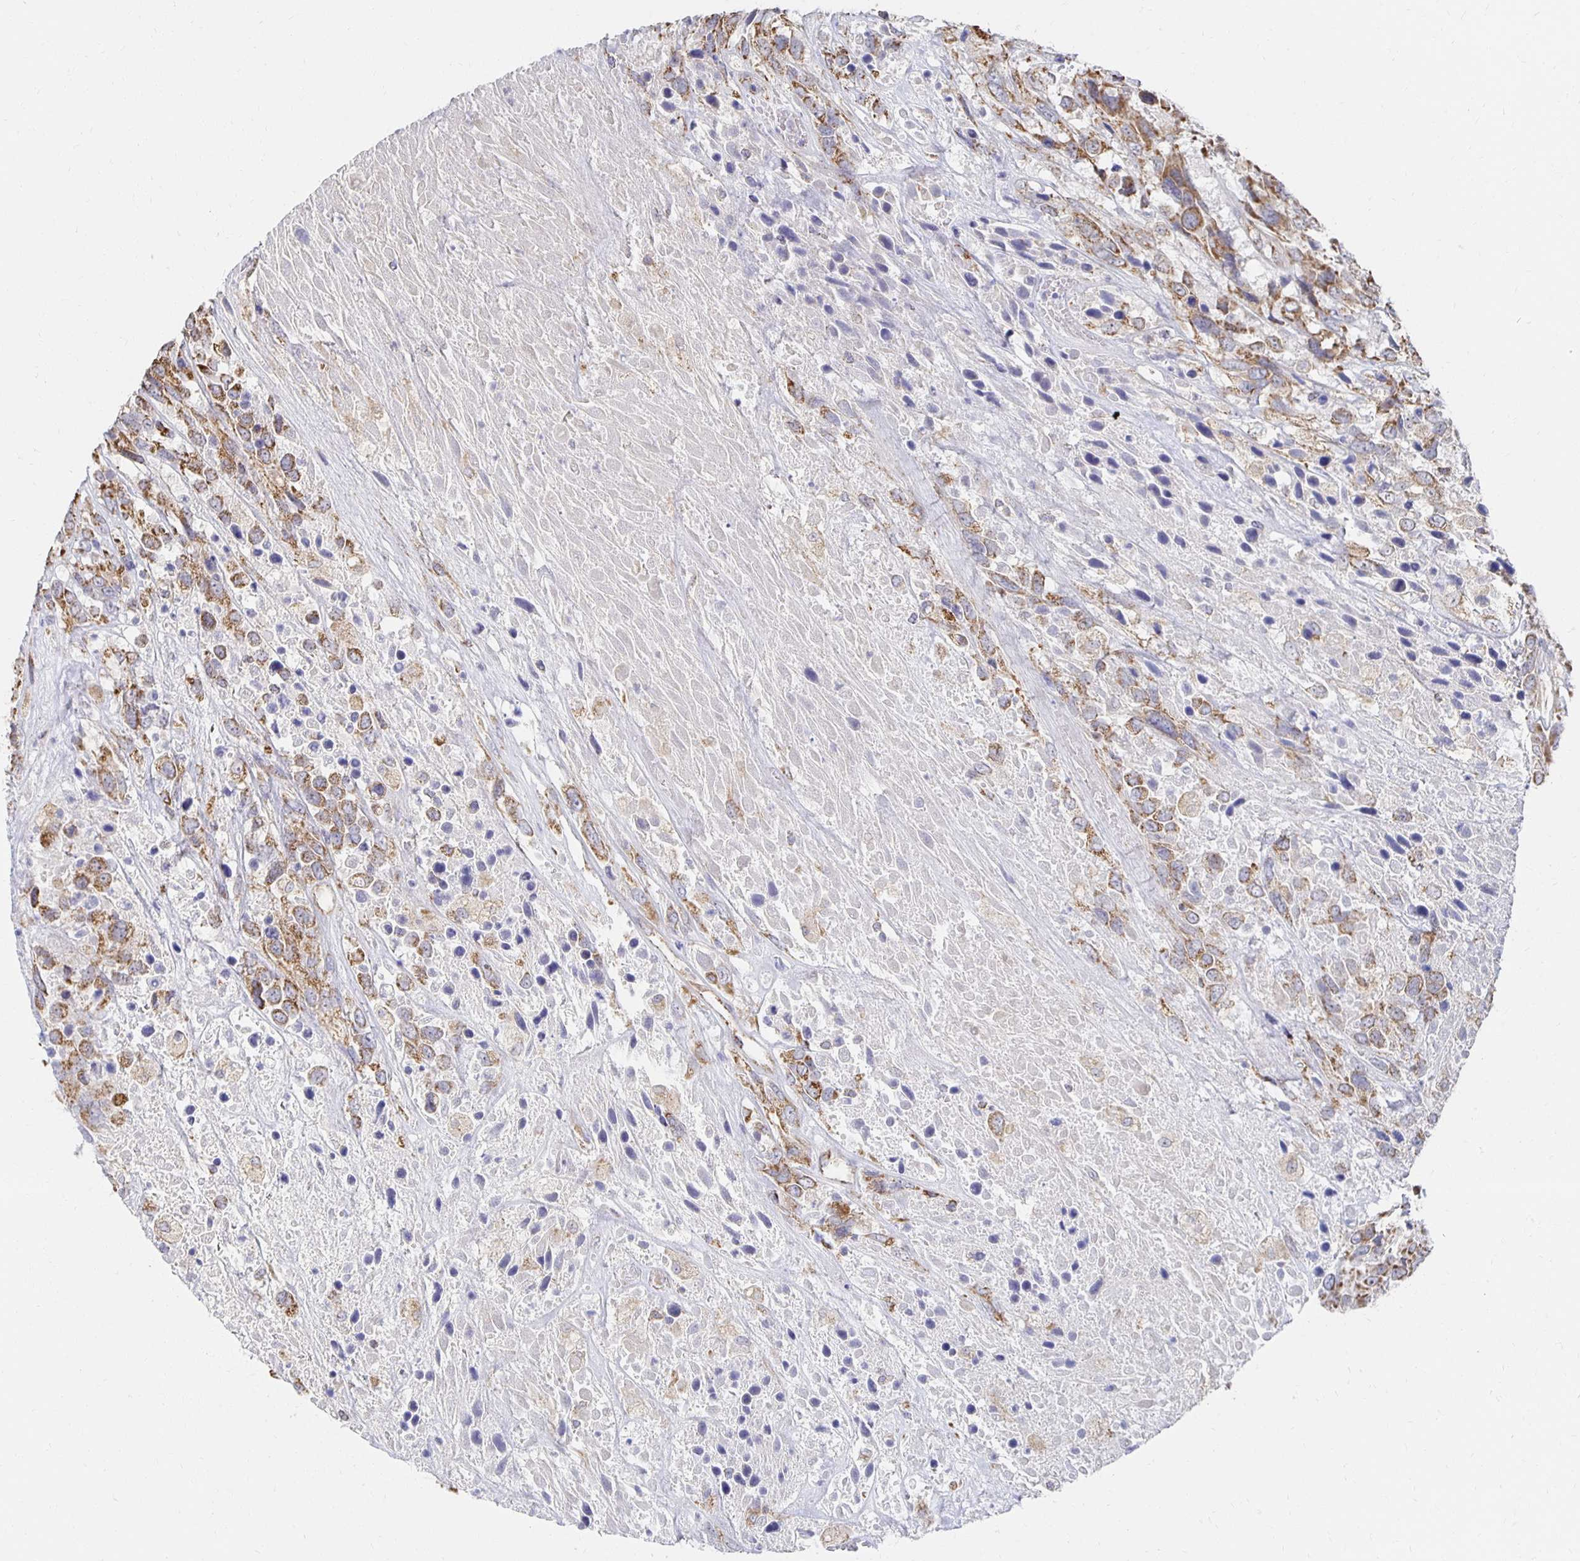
{"staining": {"intensity": "moderate", "quantity": ">75%", "location": "cytoplasmic/membranous"}, "tissue": "urothelial cancer", "cell_type": "Tumor cells", "image_type": "cancer", "snomed": [{"axis": "morphology", "description": "Urothelial carcinoma, High grade"}, {"axis": "topography", "description": "Urinary bladder"}], "caption": "Human urothelial cancer stained with a protein marker exhibits moderate staining in tumor cells.", "gene": "NKX2-8", "patient": {"sex": "female", "age": 70}}